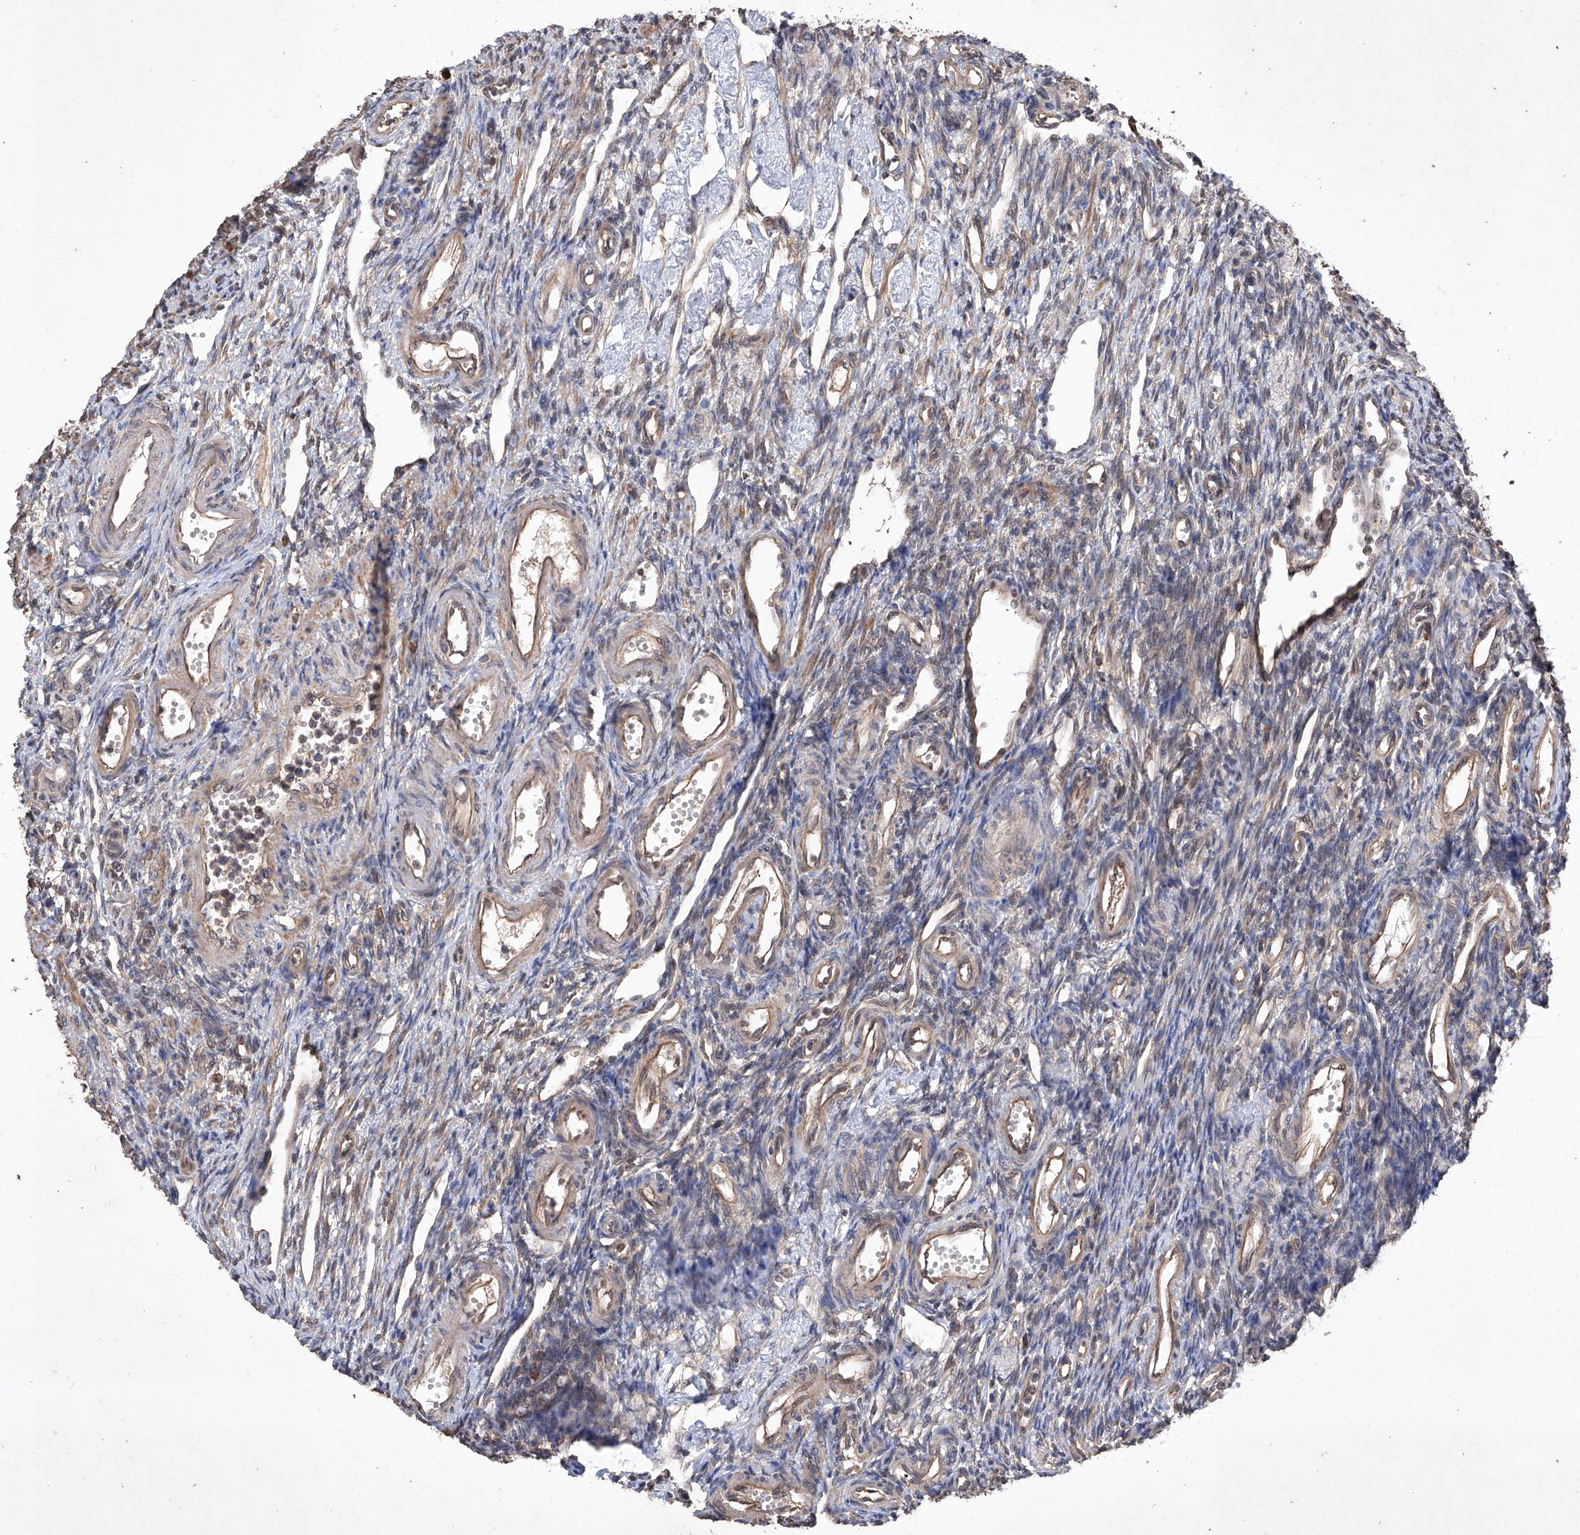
{"staining": {"intensity": "weak", "quantity": "25%-75%", "location": "cytoplasmic/membranous"}, "tissue": "ovary", "cell_type": "Ovarian stroma cells", "image_type": "normal", "snomed": [{"axis": "morphology", "description": "Normal tissue, NOS"}, {"axis": "morphology", "description": "Cyst, NOS"}, {"axis": "topography", "description": "Ovary"}], "caption": "Protein expression analysis of normal ovary shows weak cytoplasmic/membranous staining in approximately 25%-75% of ovarian stroma cells. (Stains: DAB in brown, nuclei in blue, Microscopy: brightfield microscopy at high magnification).", "gene": "LURAP1", "patient": {"sex": "female", "age": 33}}